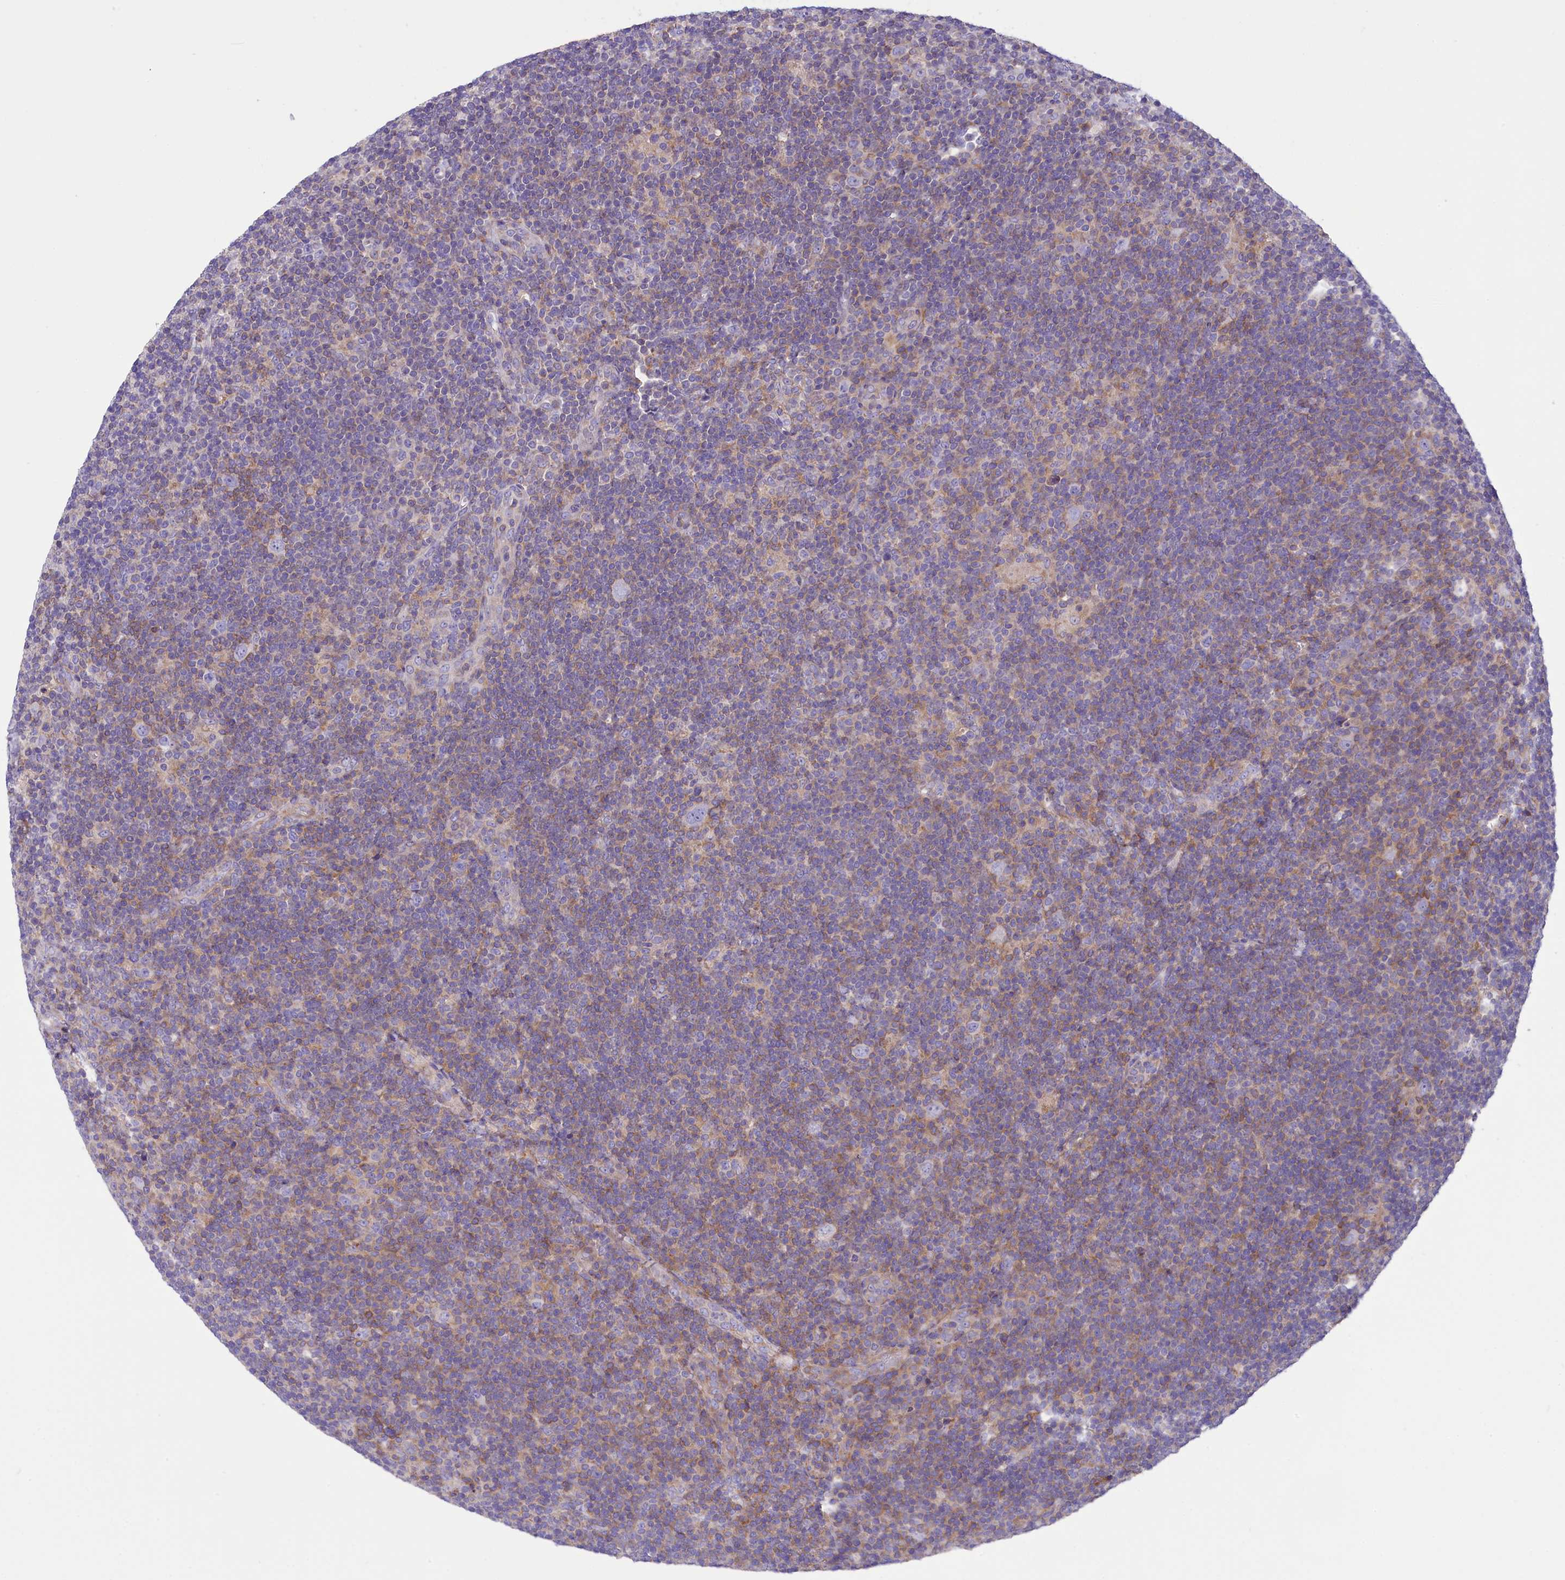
{"staining": {"intensity": "negative", "quantity": "none", "location": "none"}, "tissue": "lymphoma", "cell_type": "Tumor cells", "image_type": "cancer", "snomed": [{"axis": "morphology", "description": "Hodgkin's disease, NOS"}, {"axis": "topography", "description": "Lymph node"}], "caption": "The immunohistochemistry (IHC) image has no significant staining in tumor cells of lymphoma tissue.", "gene": "CORO7-PAM16", "patient": {"sex": "female", "age": 57}}